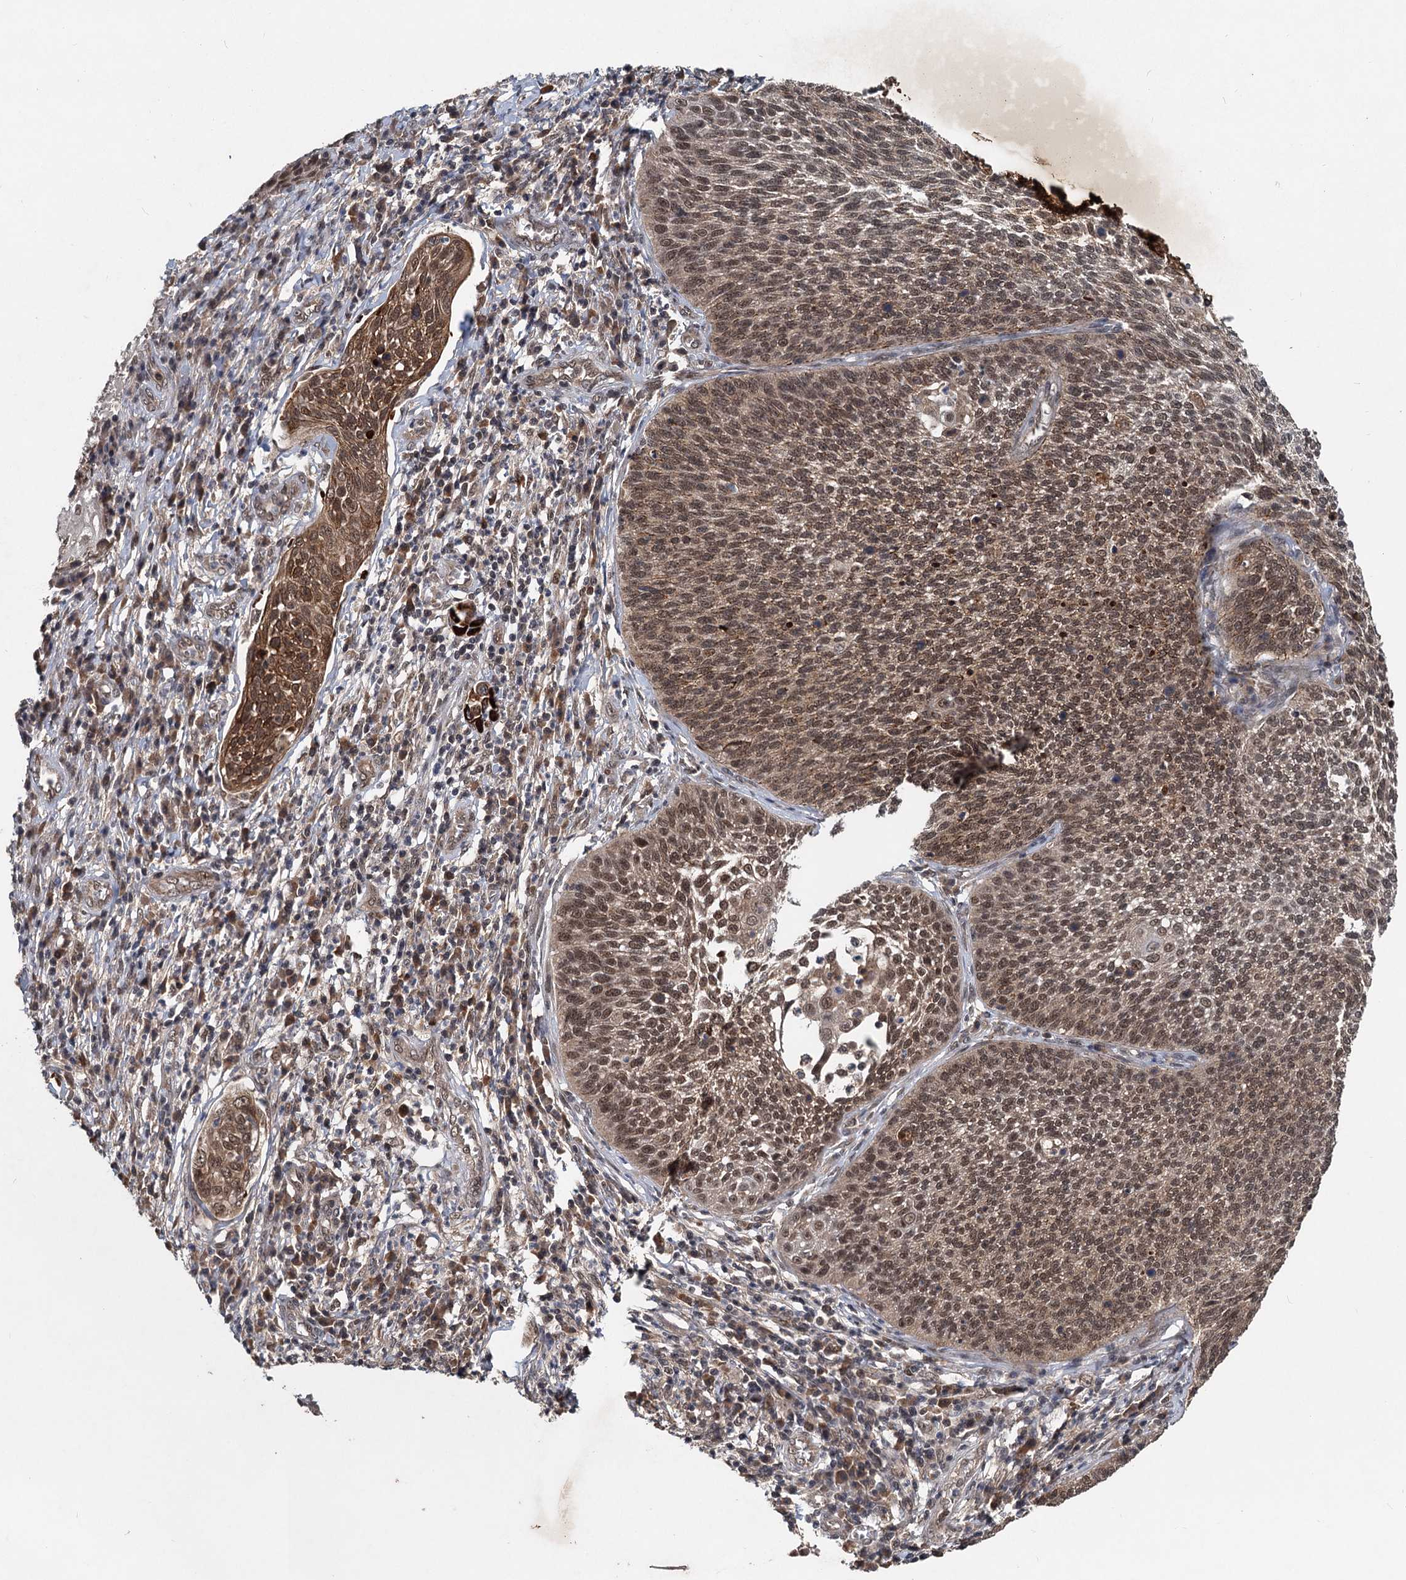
{"staining": {"intensity": "moderate", "quantity": ">75%", "location": "nuclear"}, "tissue": "cervical cancer", "cell_type": "Tumor cells", "image_type": "cancer", "snomed": [{"axis": "morphology", "description": "Squamous cell carcinoma, NOS"}, {"axis": "topography", "description": "Cervix"}], "caption": "Protein staining of cervical cancer tissue demonstrates moderate nuclear expression in about >75% of tumor cells.", "gene": "RITA1", "patient": {"sex": "female", "age": 34}}